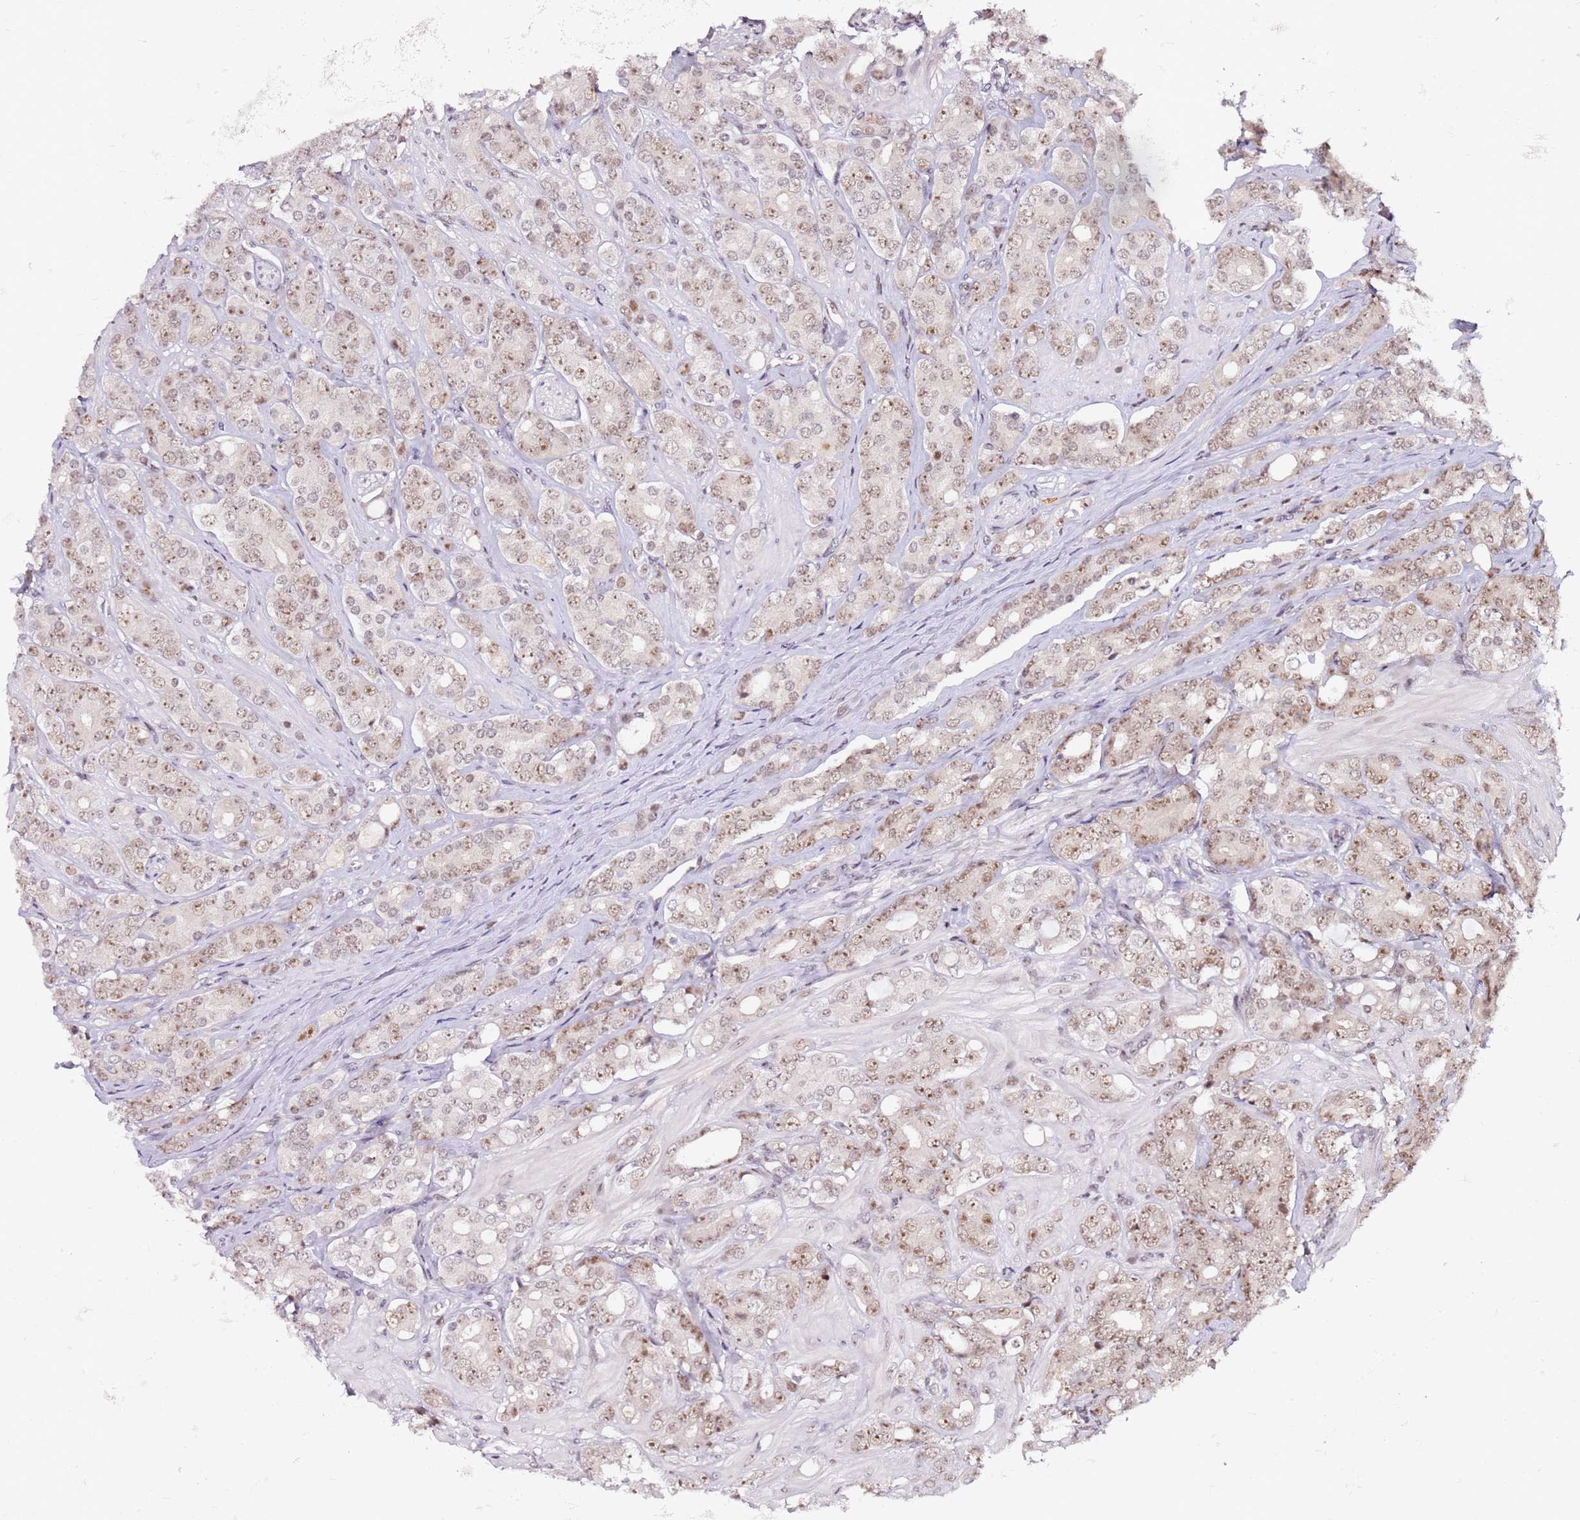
{"staining": {"intensity": "weak", "quantity": ">75%", "location": "nuclear"}, "tissue": "prostate cancer", "cell_type": "Tumor cells", "image_type": "cancer", "snomed": [{"axis": "morphology", "description": "Adenocarcinoma, High grade"}, {"axis": "topography", "description": "Prostate"}], "caption": "Prostate cancer (high-grade adenocarcinoma) stained for a protein (brown) reveals weak nuclear positive expression in approximately >75% of tumor cells.", "gene": "FCF1", "patient": {"sex": "male", "age": 62}}